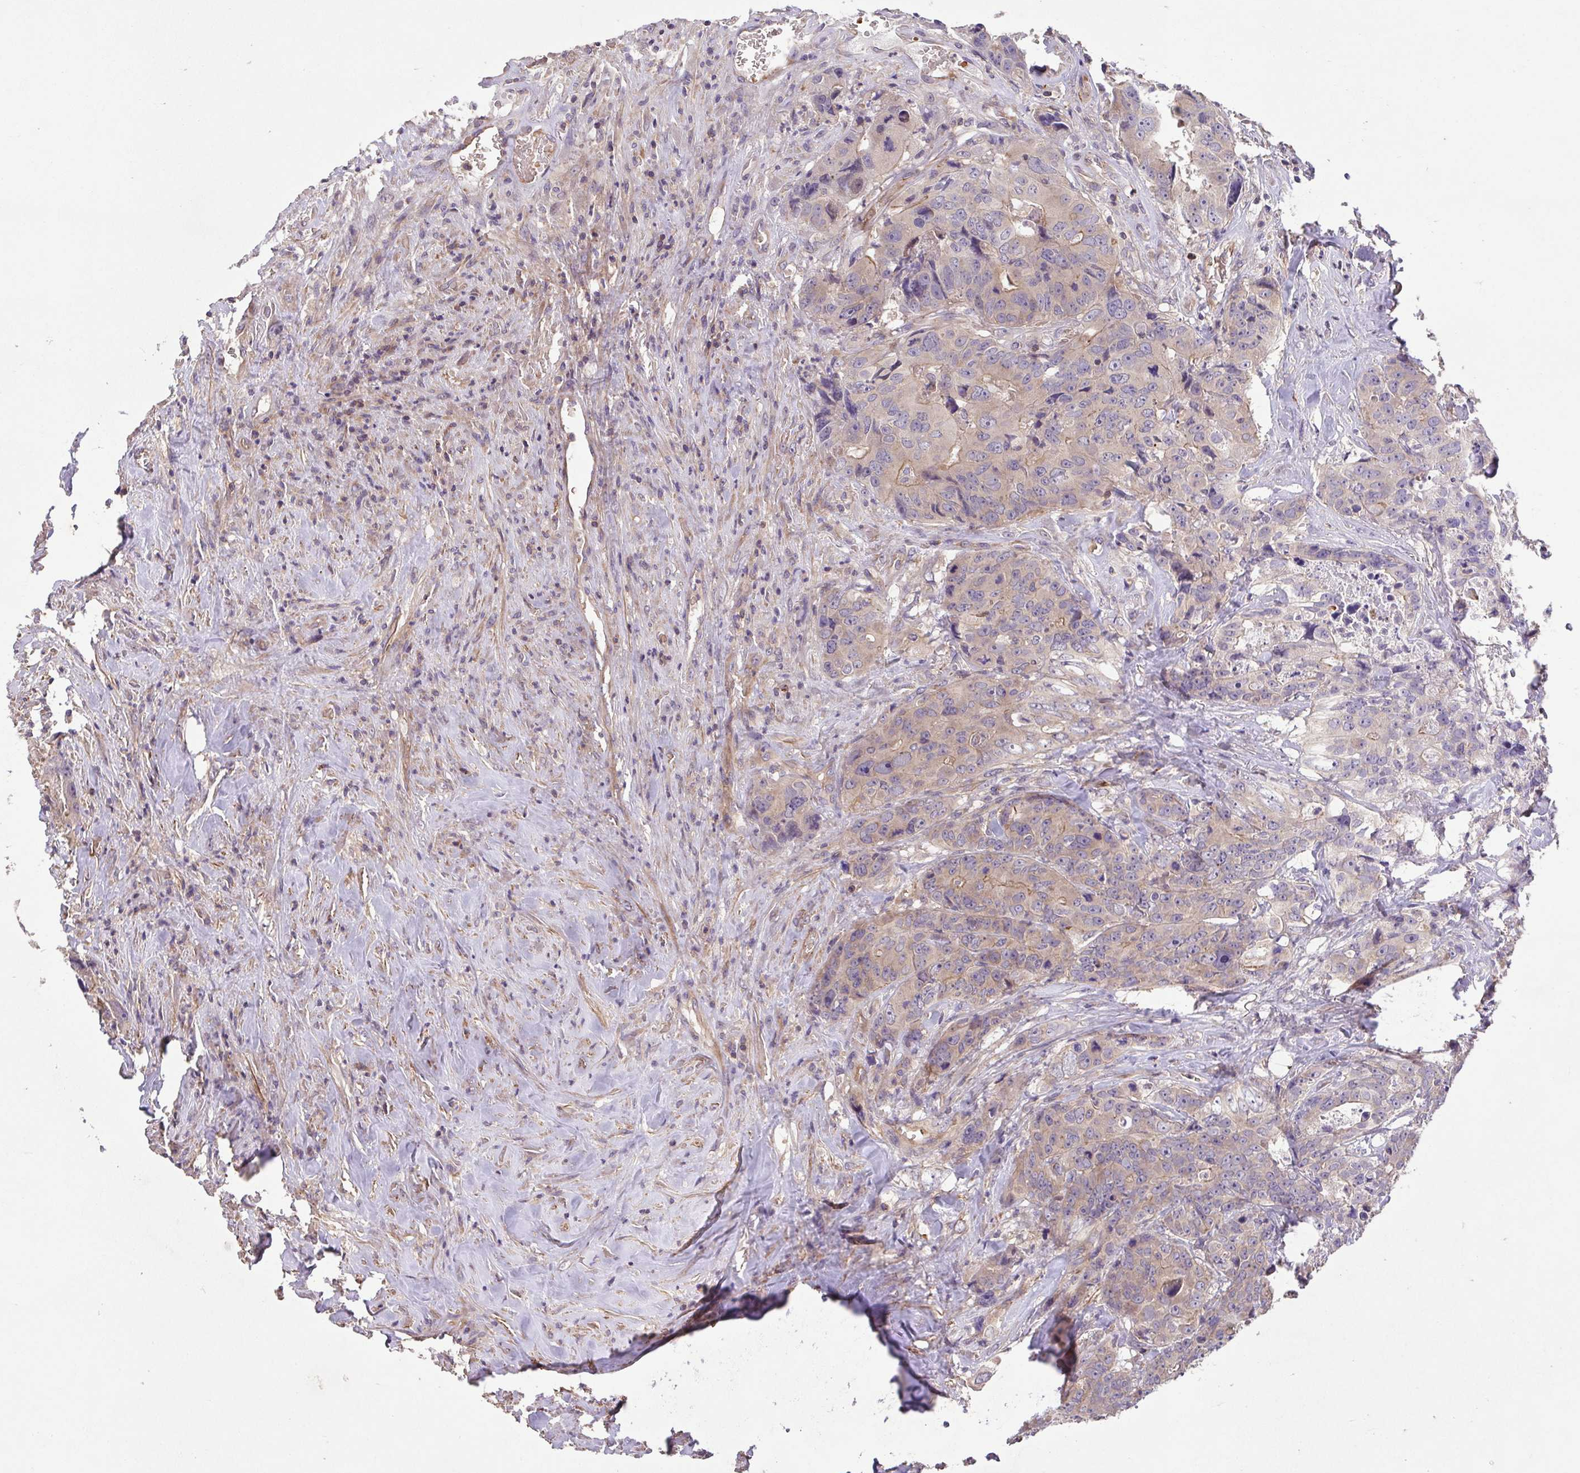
{"staining": {"intensity": "weak", "quantity": "<25%", "location": "cytoplasmic/membranous"}, "tissue": "colorectal cancer", "cell_type": "Tumor cells", "image_type": "cancer", "snomed": [{"axis": "morphology", "description": "Adenocarcinoma, NOS"}, {"axis": "topography", "description": "Rectum"}], "caption": "This is an IHC histopathology image of human colorectal cancer (adenocarcinoma). There is no staining in tumor cells.", "gene": "IDE", "patient": {"sex": "female", "age": 62}}